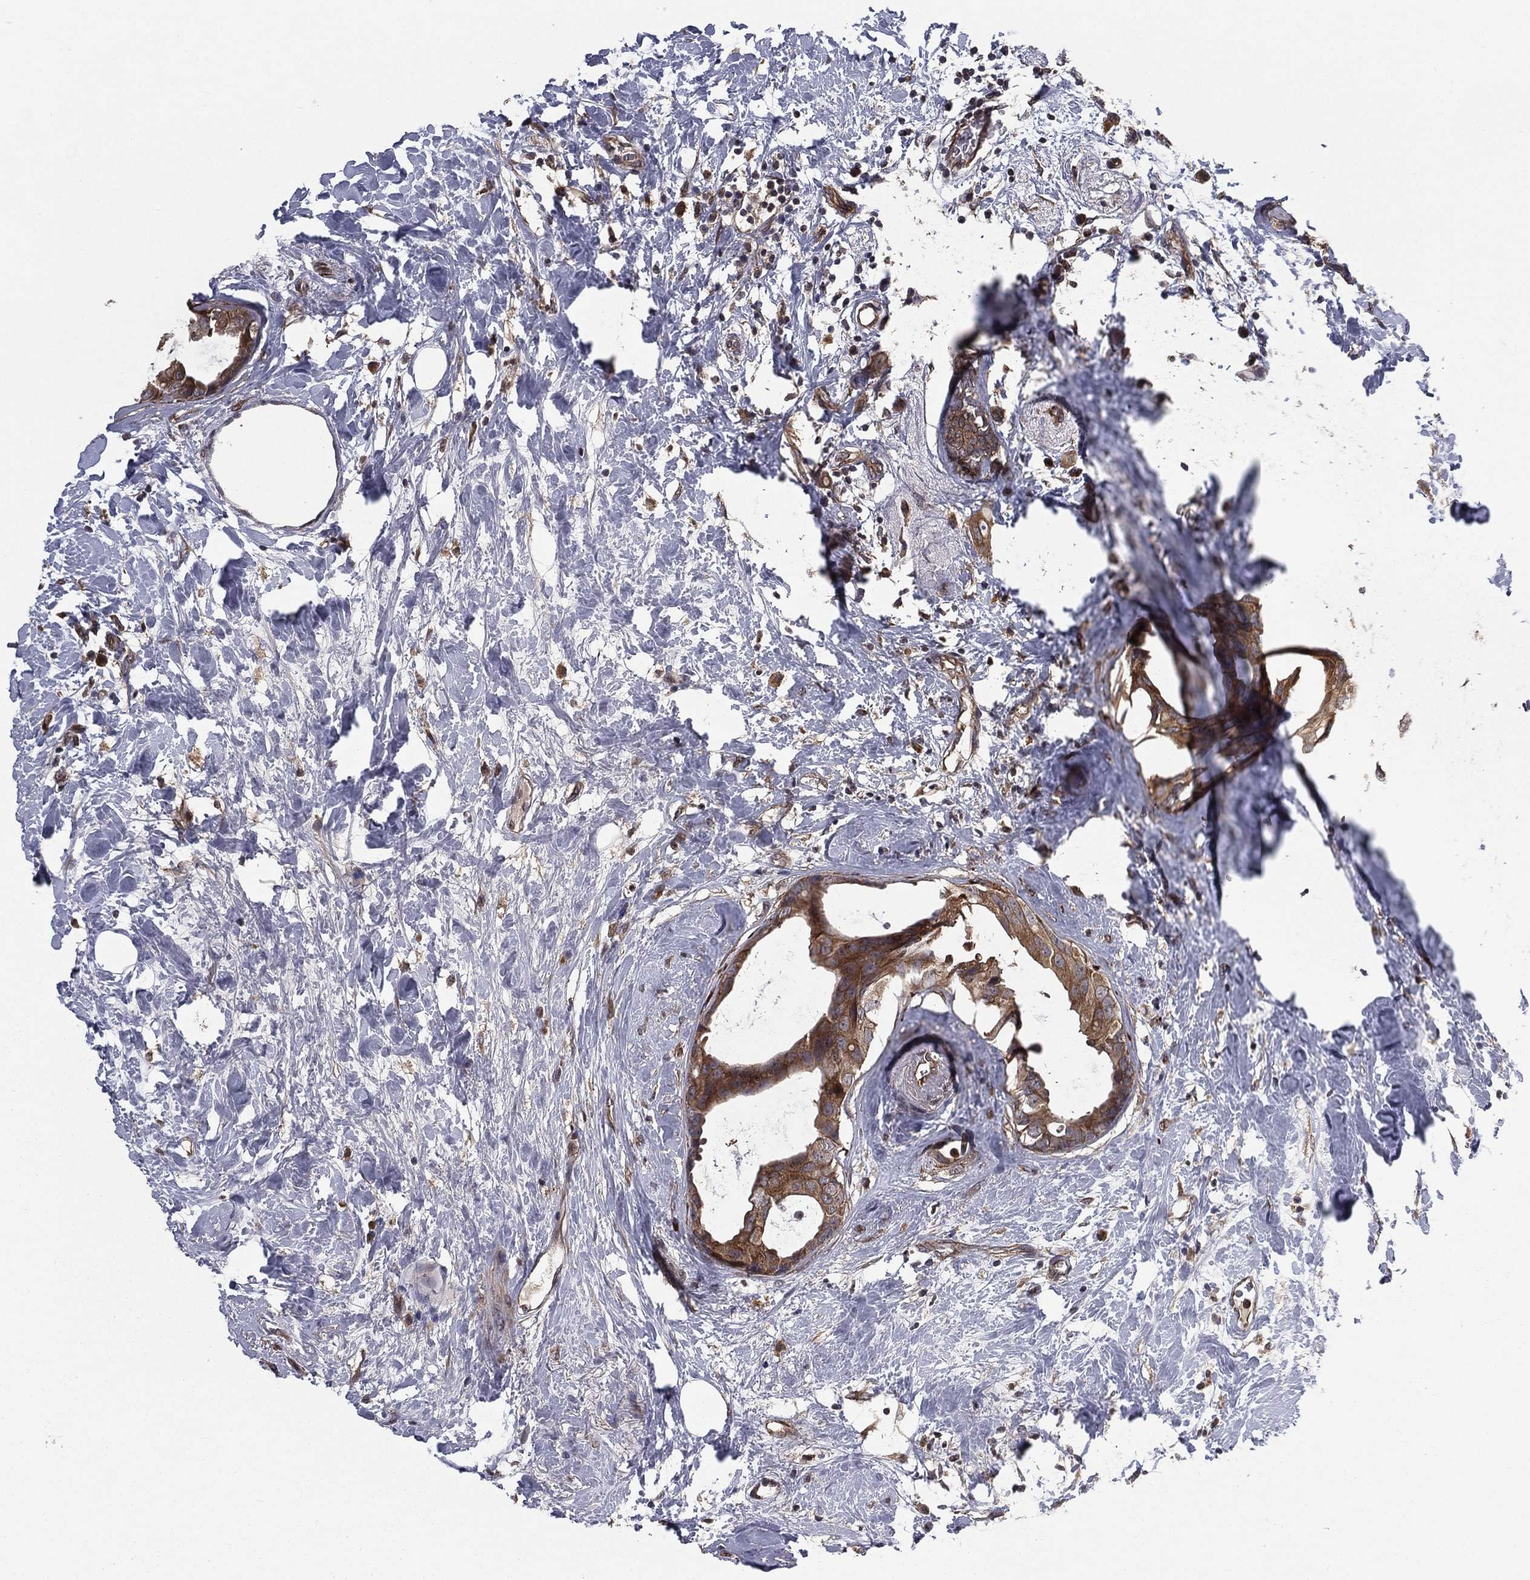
{"staining": {"intensity": "moderate", "quantity": ">75%", "location": "cytoplasmic/membranous"}, "tissue": "breast cancer", "cell_type": "Tumor cells", "image_type": "cancer", "snomed": [{"axis": "morphology", "description": "Duct carcinoma"}, {"axis": "topography", "description": "Breast"}], "caption": "Immunohistochemistry (IHC) of breast intraductal carcinoma shows medium levels of moderate cytoplasmic/membranous positivity in about >75% of tumor cells. Nuclei are stained in blue.", "gene": "CERT1", "patient": {"sex": "female", "age": 45}}